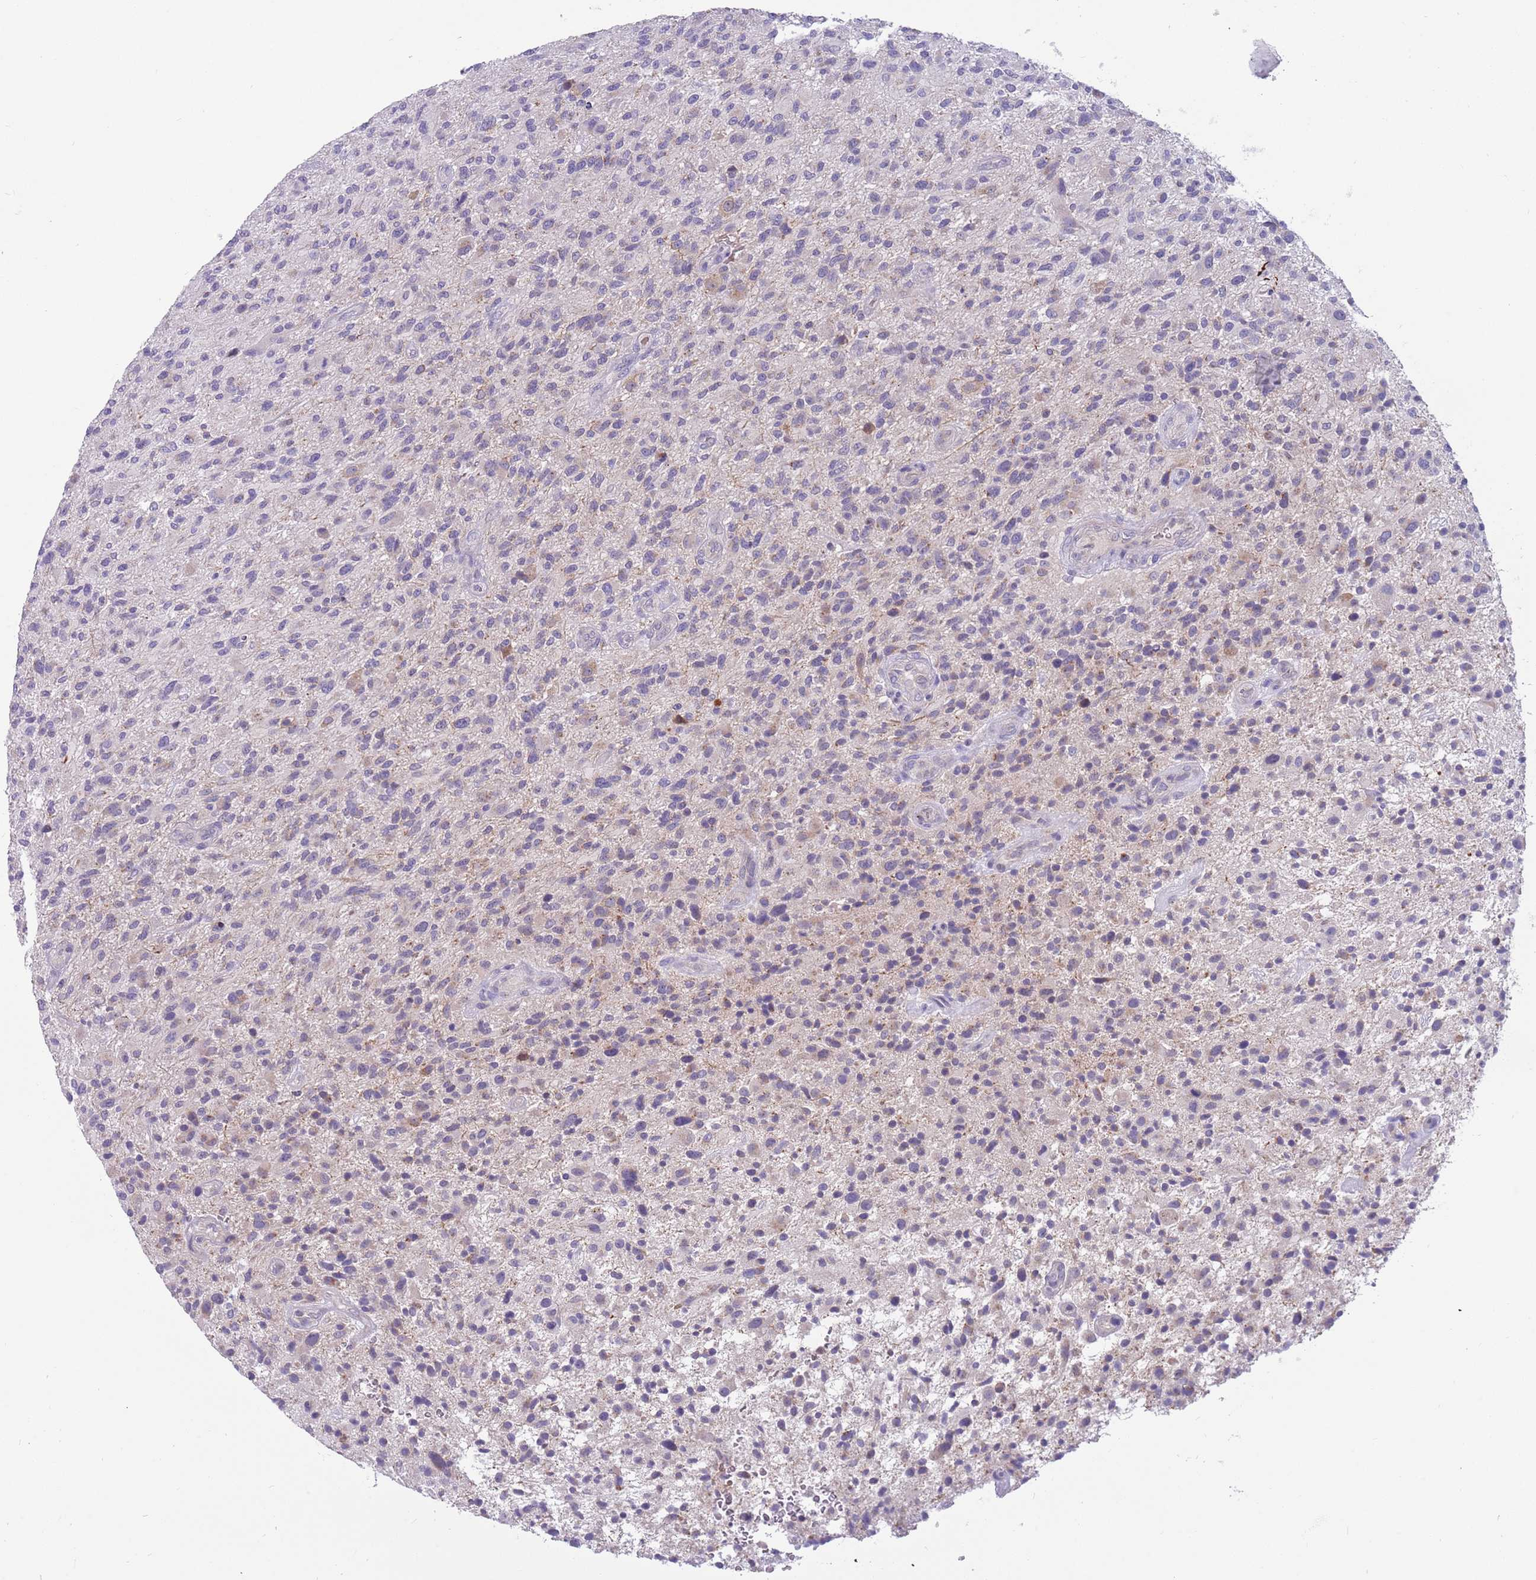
{"staining": {"intensity": "negative", "quantity": "none", "location": "none"}, "tissue": "glioma", "cell_type": "Tumor cells", "image_type": "cancer", "snomed": [{"axis": "morphology", "description": "Glioma, malignant, High grade"}, {"axis": "topography", "description": "Brain"}], "caption": "Immunohistochemistry photomicrograph of neoplastic tissue: human glioma stained with DAB displays no significant protein positivity in tumor cells.", "gene": "DDHD1", "patient": {"sex": "male", "age": 47}}